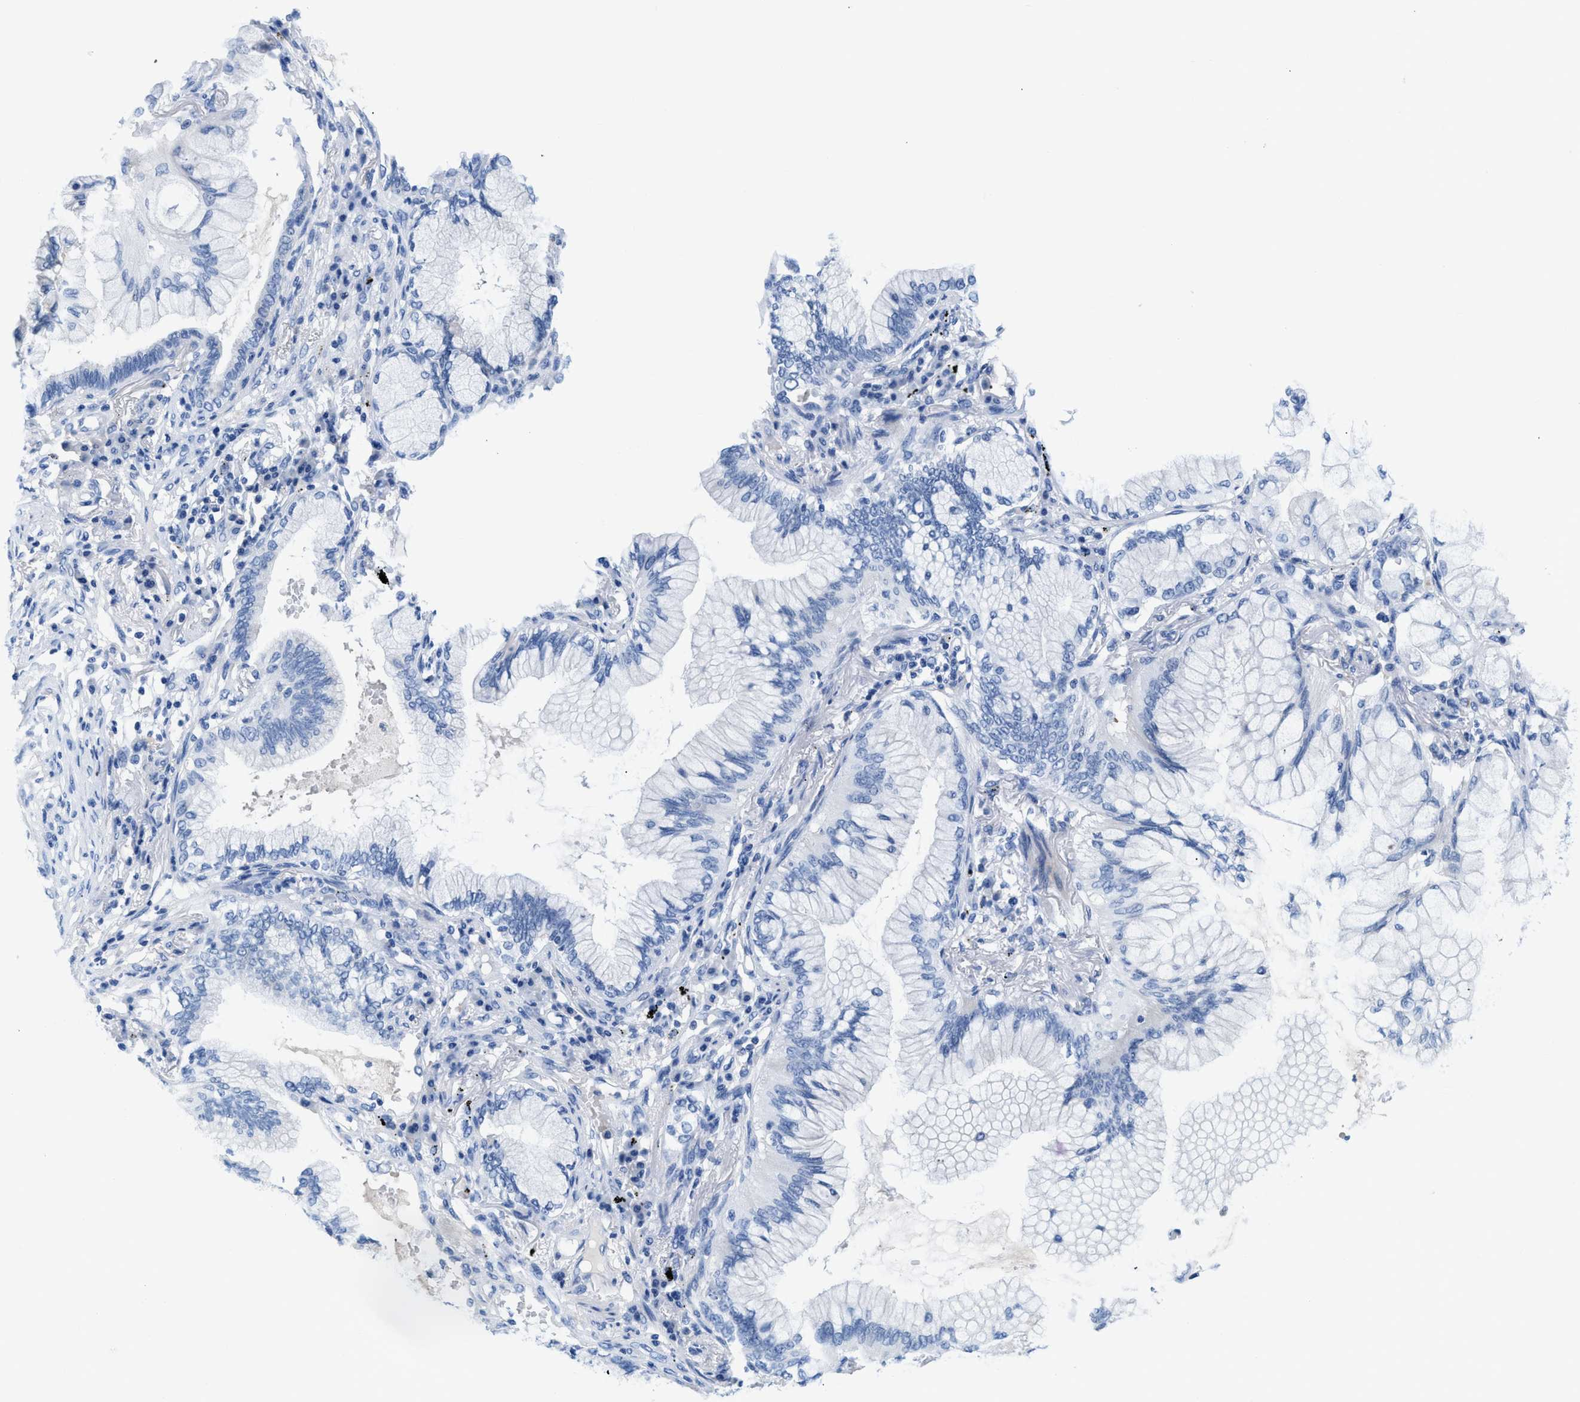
{"staining": {"intensity": "negative", "quantity": "none", "location": "none"}, "tissue": "lung cancer", "cell_type": "Tumor cells", "image_type": "cancer", "snomed": [{"axis": "morphology", "description": "Adenocarcinoma, NOS"}, {"axis": "topography", "description": "Lung"}], "caption": "Immunohistochemical staining of human lung cancer displays no significant positivity in tumor cells.", "gene": "SLFN13", "patient": {"sex": "female", "age": 70}}